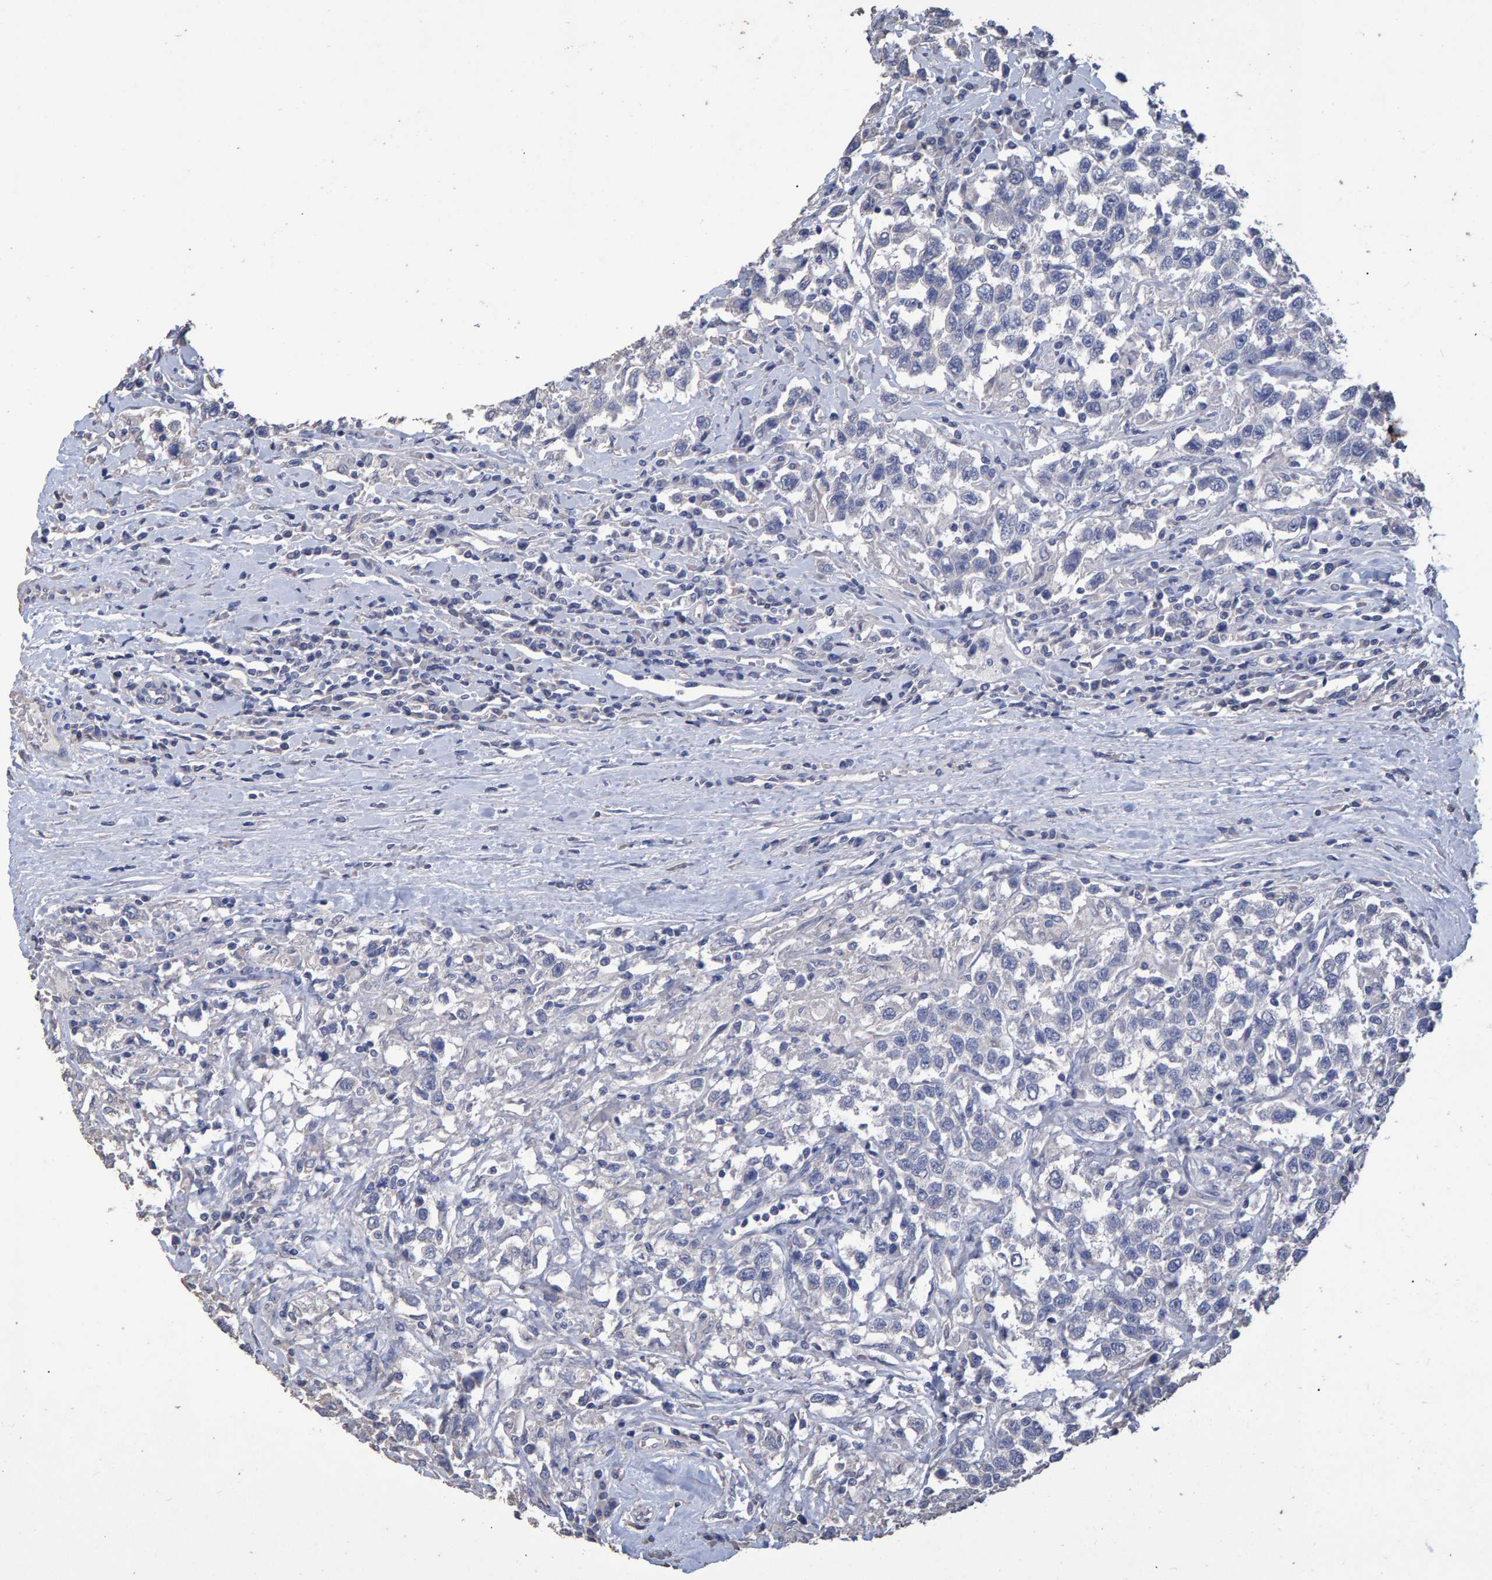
{"staining": {"intensity": "negative", "quantity": "none", "location": "none"}, "tissue": "testis cancer", "cell_type": "Tumor cells", "image_type": "cancer", "snomed": [{"axis": "morphology", "description": "Seminoma, NOS"}, {"axis": "topography", "description": "Testis"}], "caption": "Protein analysis of seminoma (testis) demonstrates no significant expression in tumor cells.", "gene": "HEMGN", "patient": {"sex": "male", "age": 41}}